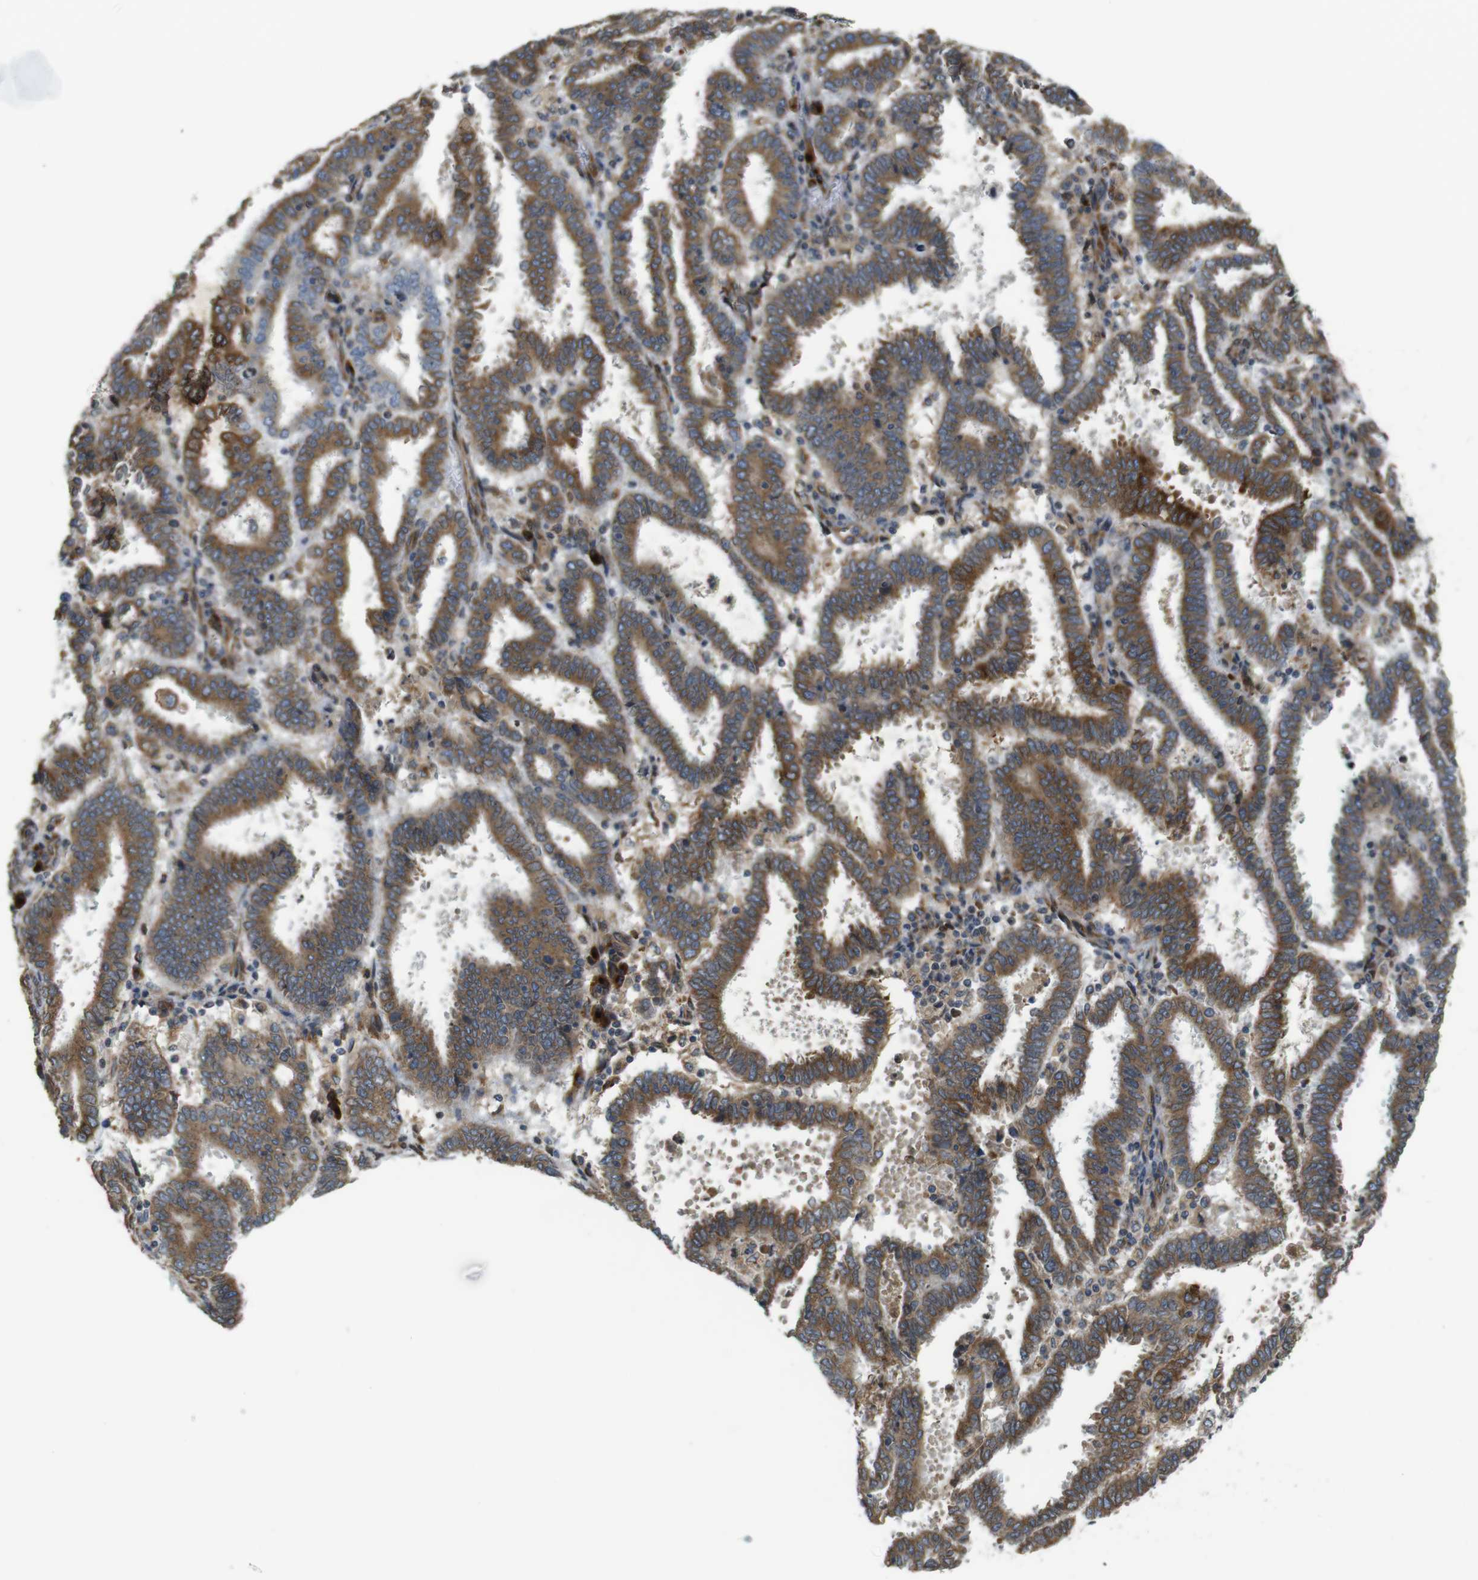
{"staining": {"intensity": "strong", "quantity": ">75%", "location": "cytoplasmic/membranous"}, "tissue": "endometrial cancer", "cell_type": "Tumor cells", "image_type": "cancer", "snomed": [{"axis": "morphology", "description": "Adenocarcinoma, NOS"}, {"axis": "topography", "description": "Uterus"}], "caption": "Immunohistochemical staining of endometrial adenocarcinoma shows high levels of strong cytoplasmic/membranous expression in about >75% of tumor cells.", "gene": "TMEM143", "patient": {"sex": "female", "age": 83}}